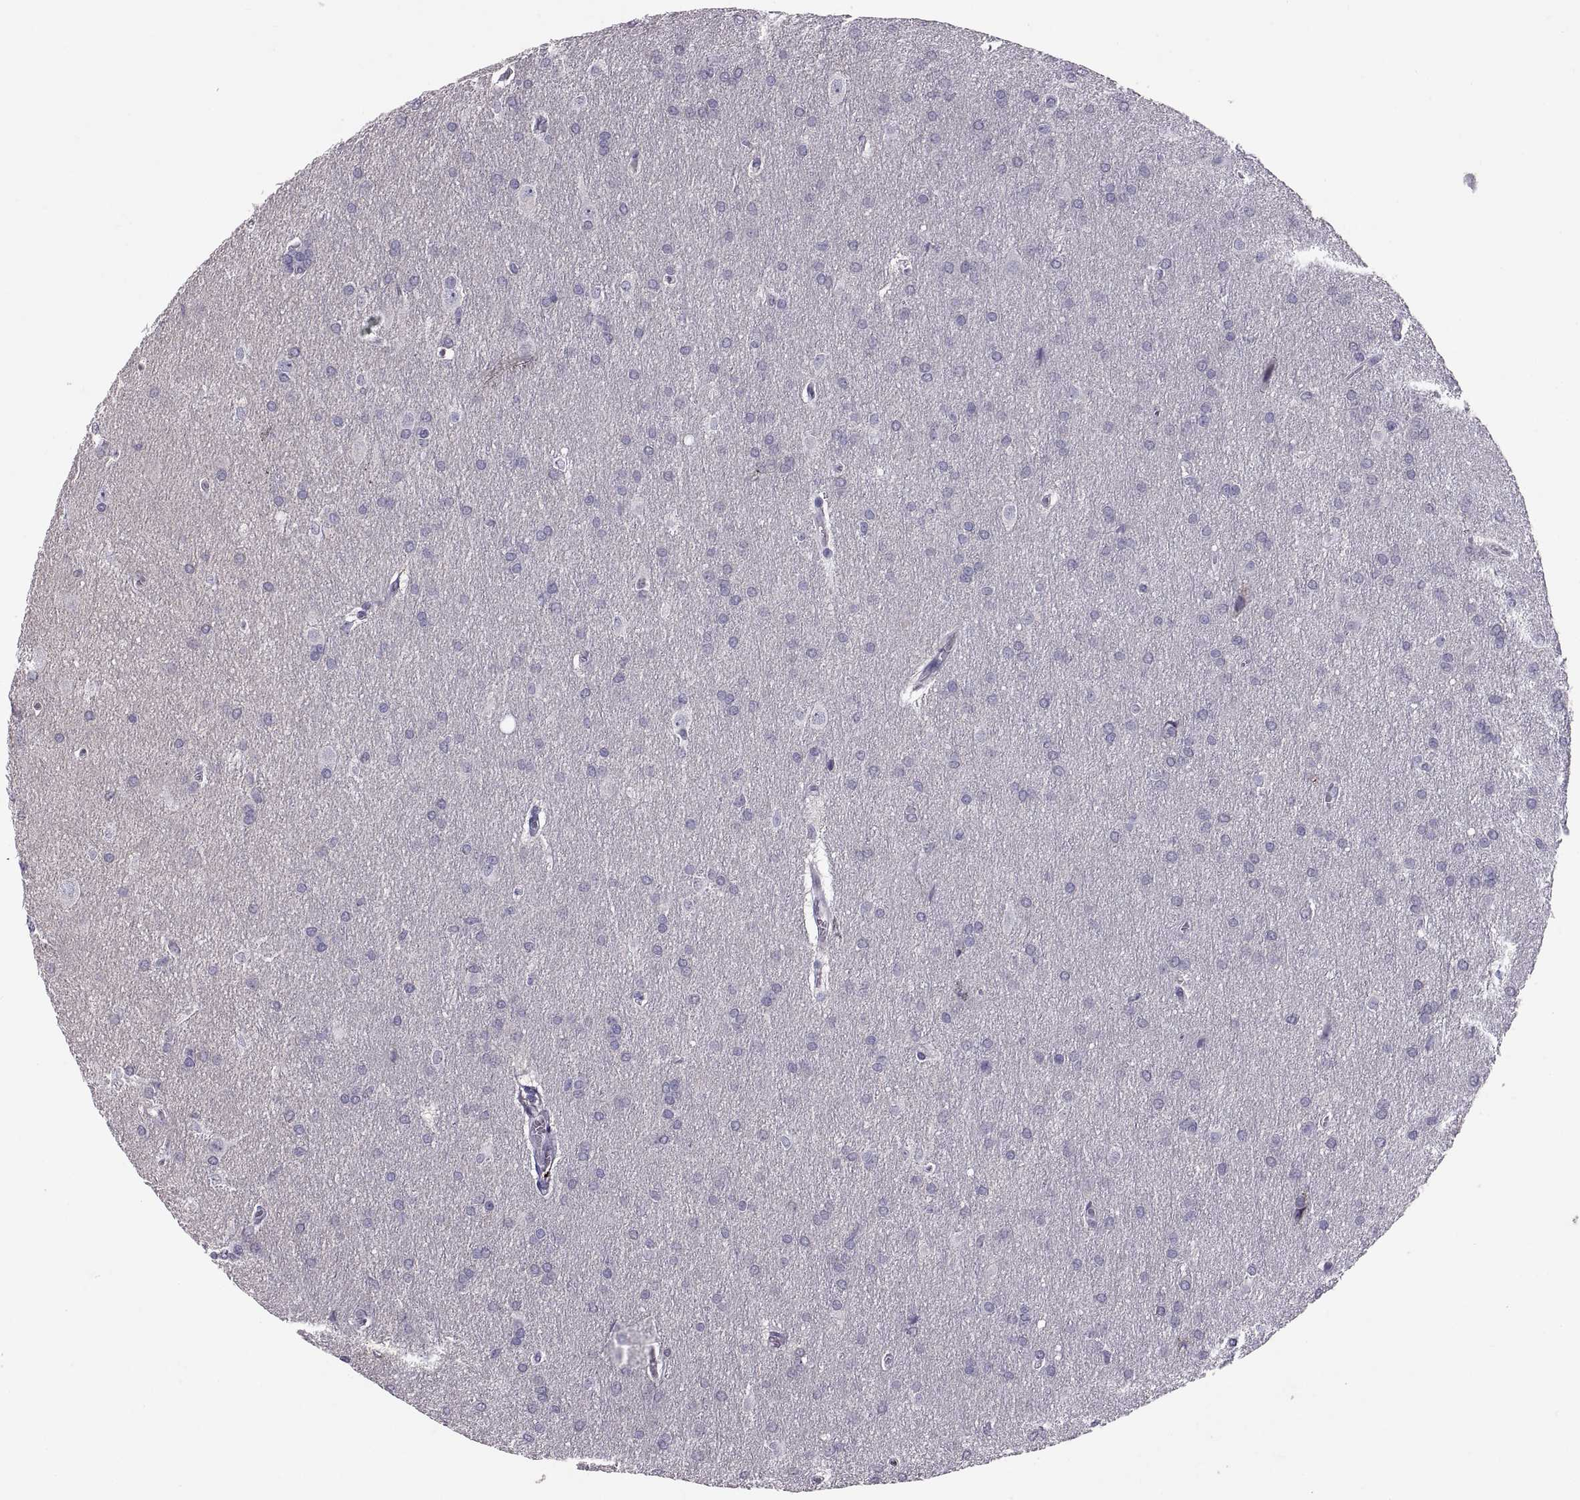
{"staining": {"intensity": "negative", "quantity": "none", "location": "none"}, "tissue": "glioma", "cell_type": "Tumor cells", "image_type": "cancer", "snomed": [{"axis": "morphology", "description": "Glioma, malignant, Low grade"}, {"axis": "topography", "description": "Brain"}], "caption": "Tumor cells are negative for protein expression in human glioma.", "gene": "PTN", "patient": {"sex": "female", "age": 32}}